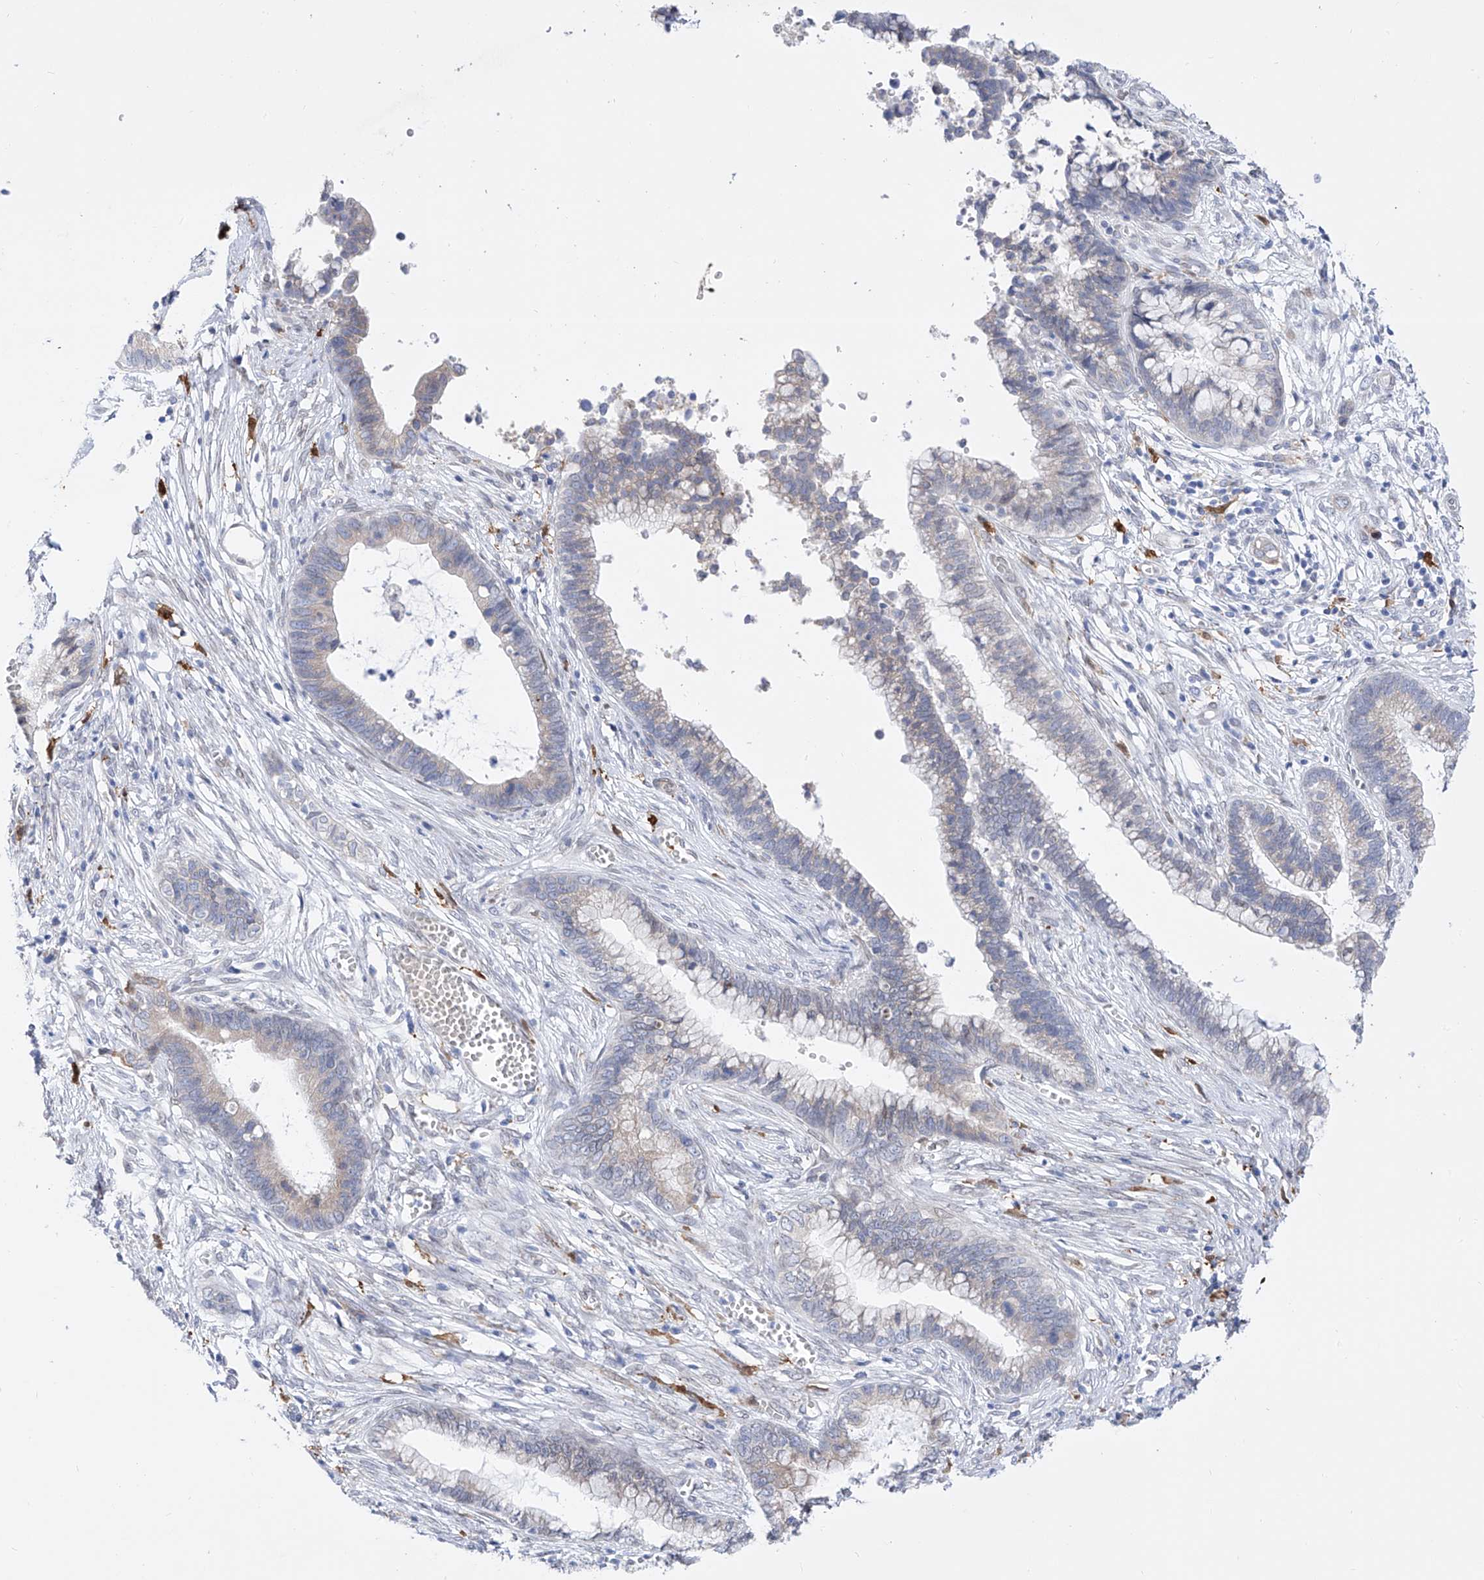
{"staining": {"intensity": "weak", "quantity": "<25%", "location": "cytoplasmic/membranous"}, "tissue": "cervical cancer", "cell_type": "Tumor cells", "image_type": "cancer", "snomed": [{"axis": "morphology", "description": "Adenocarcinoma, NOS"}, {"axis": "topography", "description": "Cervix"}], "caption": "Cervical cancer (adenocarcinoma) stained for a protein using IHC demonstrates no positivity tumor cells.", "gene": "LCLAT1", "patient": {"sex": "female", "age": 44}}